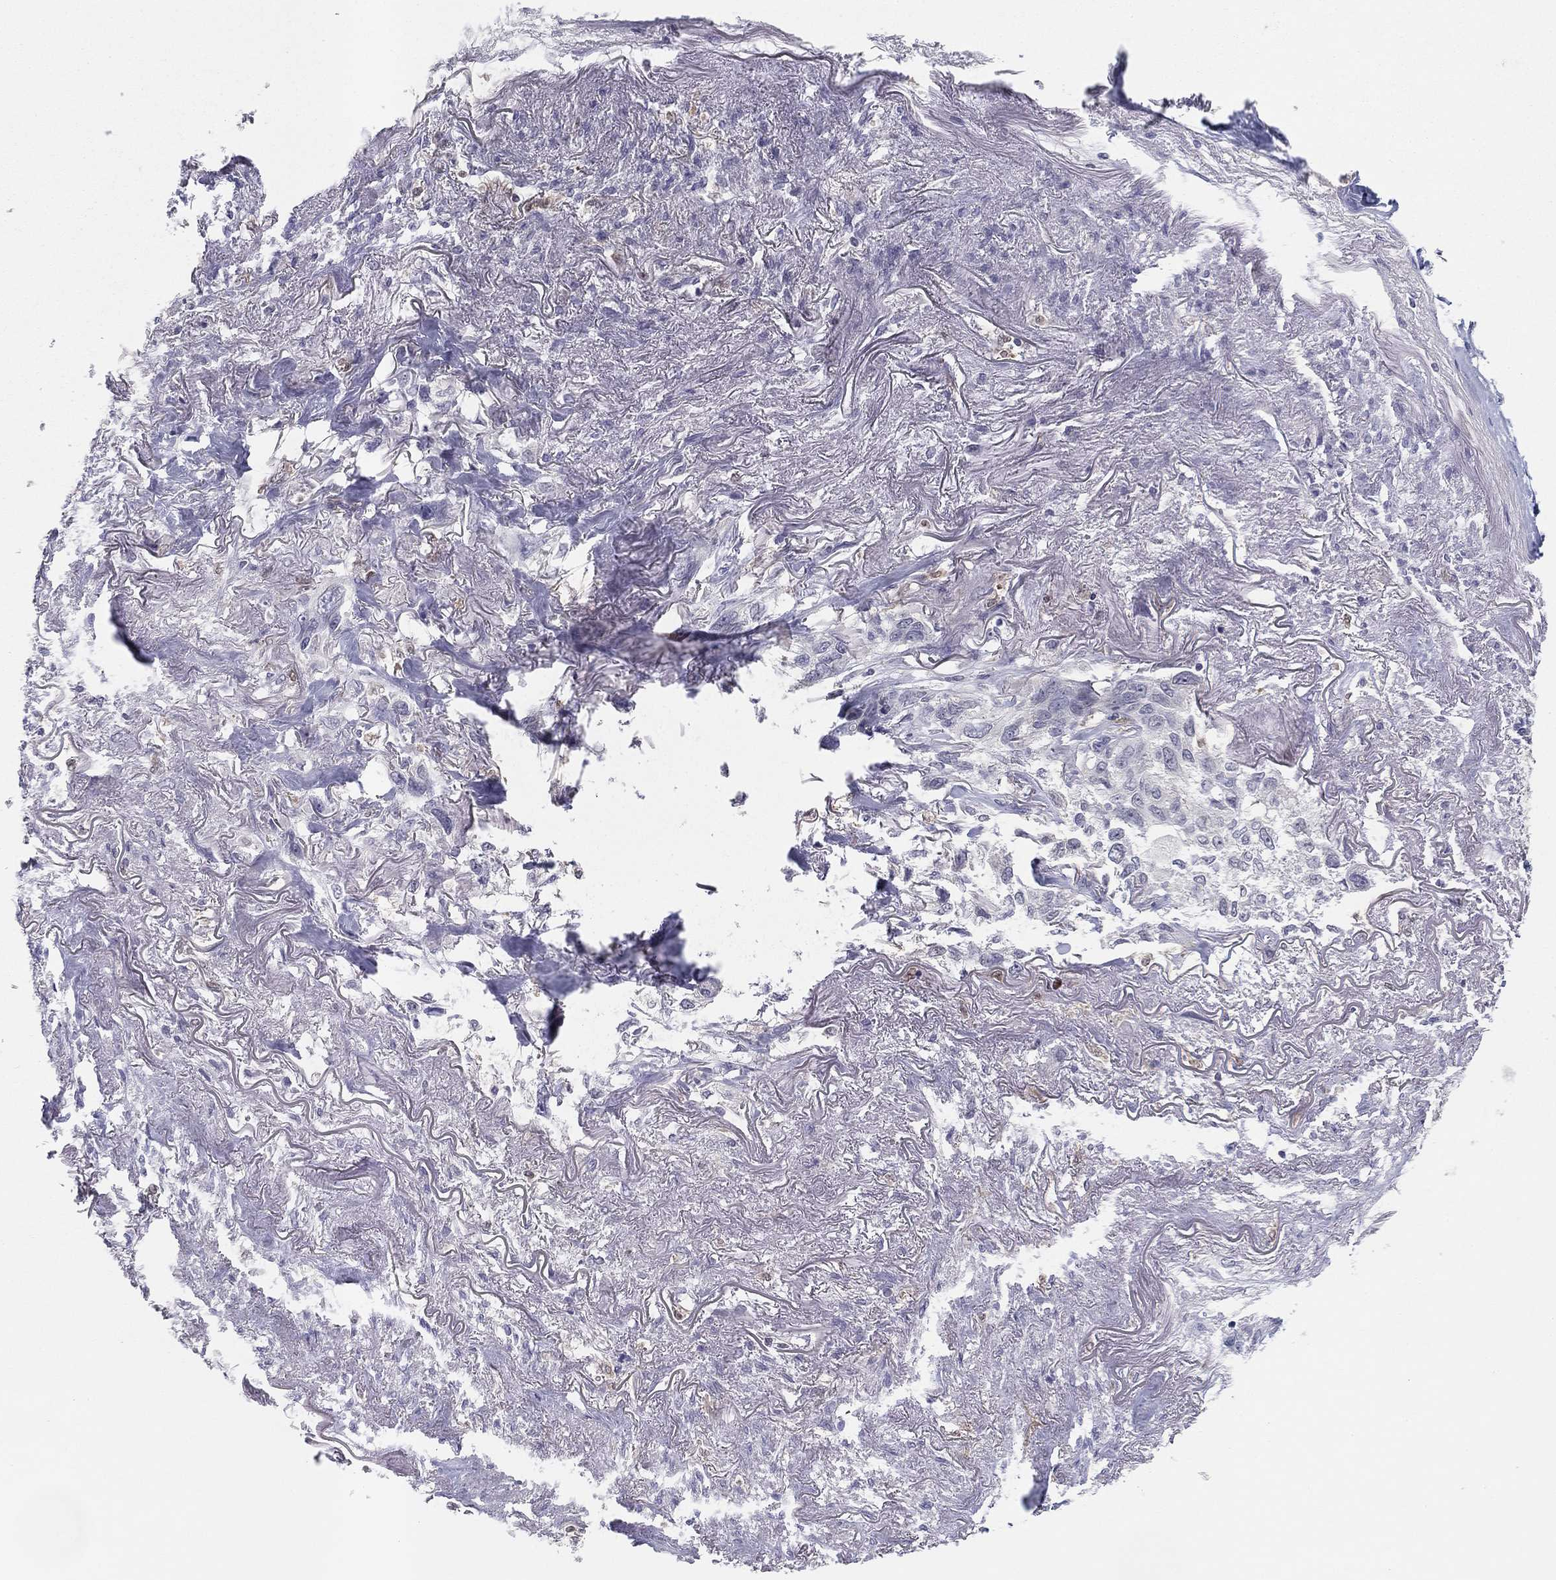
{"staining": {"intensity": "negative", "quantity": "none", "location": "none"}, "tissue": "lung cancer", "cell_type": "Tumor cells", "image_type": "cancer", "snomed": [{"axis": "morphology", "description": "Squamous cell carcinoma, NOS"}, {"axis": "topography", "description": "Lung"}], "caption": "Tumor cells are negative for protein expression in human lung cancer.", "gene": "PDXK", "patient": {"sex": "female", "age": 70}}